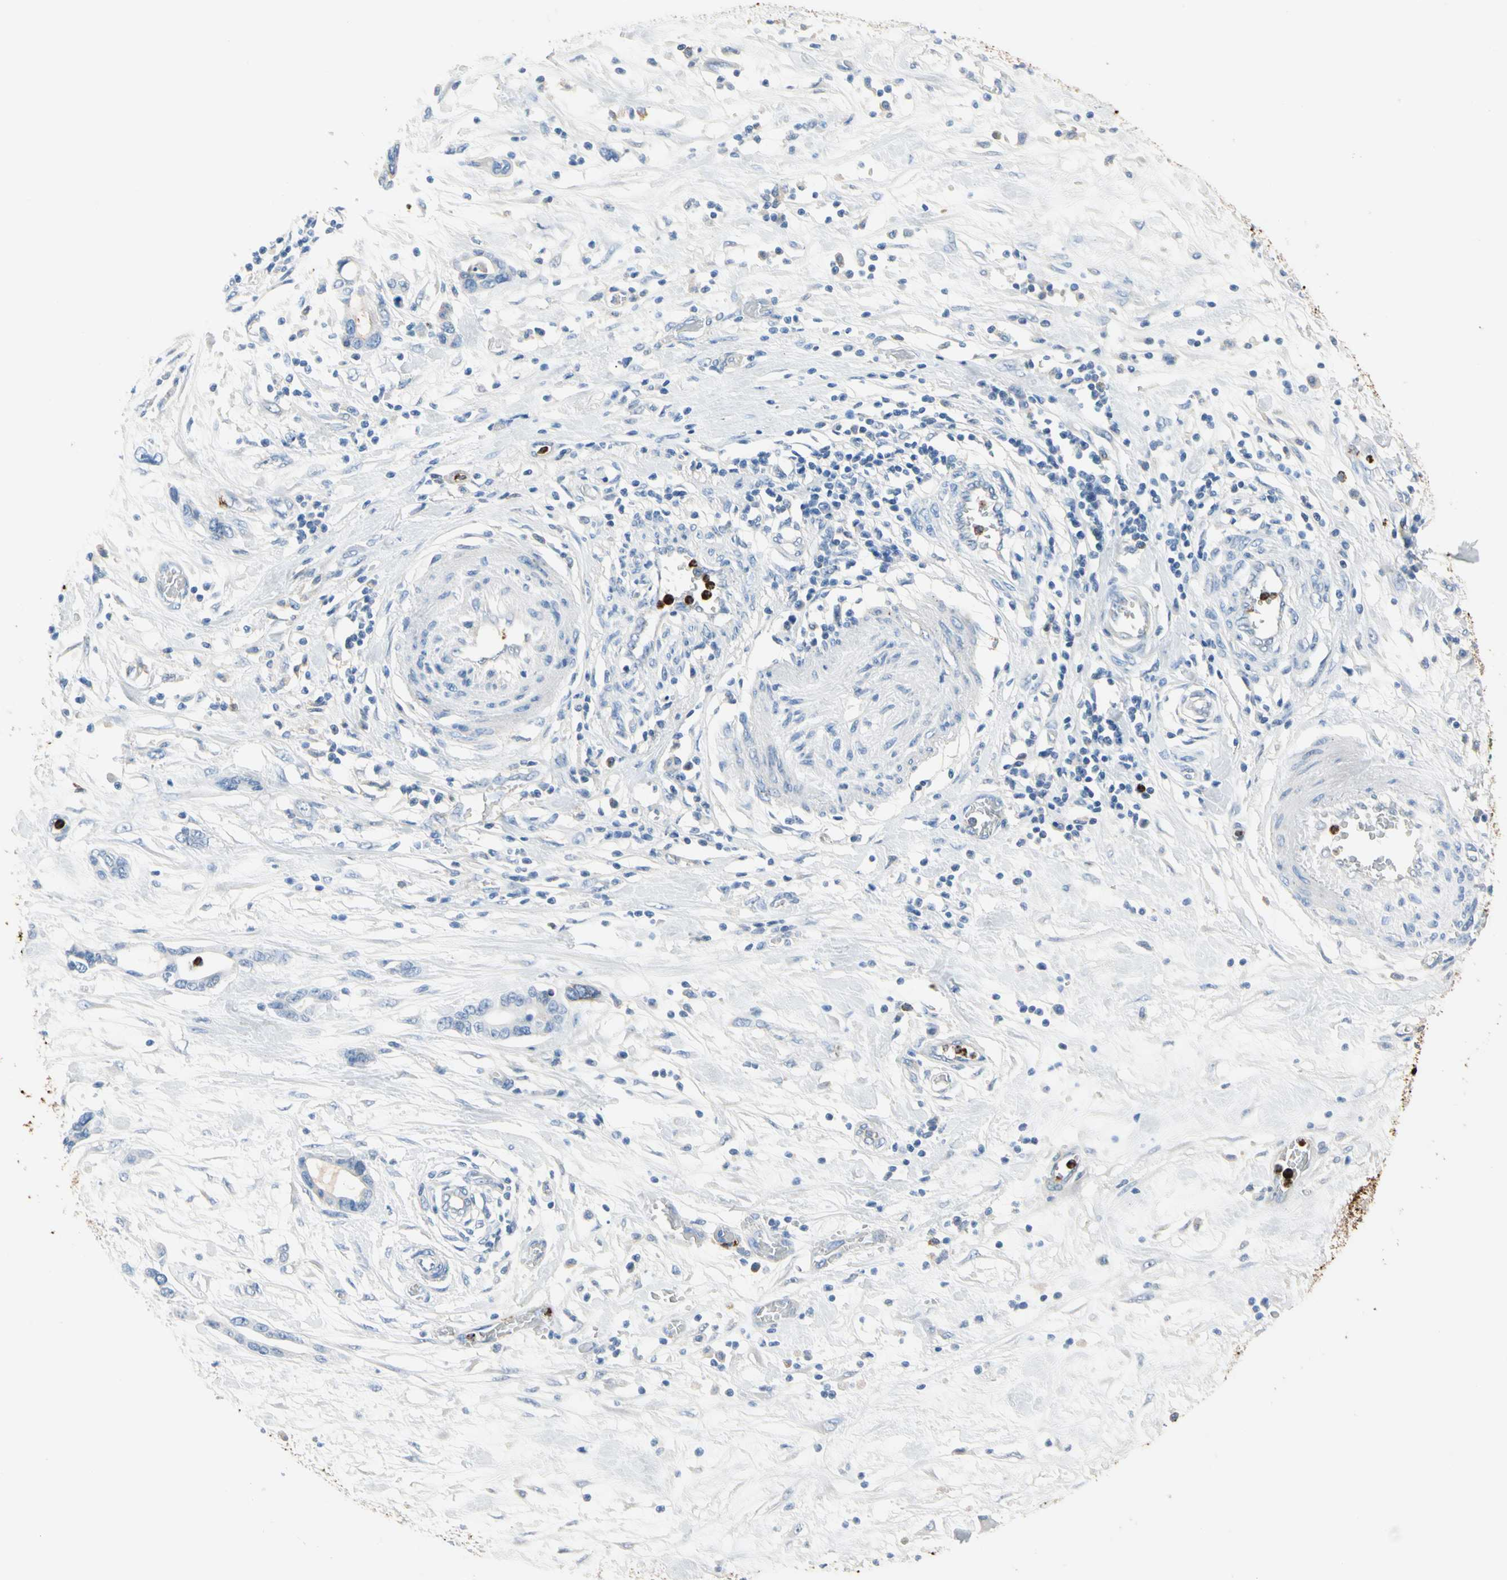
{"staining": {"intensity": "negative", "quantity": "none", "location": "none"}, "tissue": "pancreatic cancer", "cell_type": "Tumor cells", "image_type": "cancer", "snomed": [{"axis": "morphology", "description": "Adenocarcinoma, NOS"}, {"axis": "topography", "description": "Pancreas"}], "caption": "High power microscopy photomicrograph of an immunohistochemistry histopathology image of pancreatic cancer, revealing no significant expression in tumor cells.", "gene": "CLEC4A", "patient": {"sex": "female", "age": 57}}